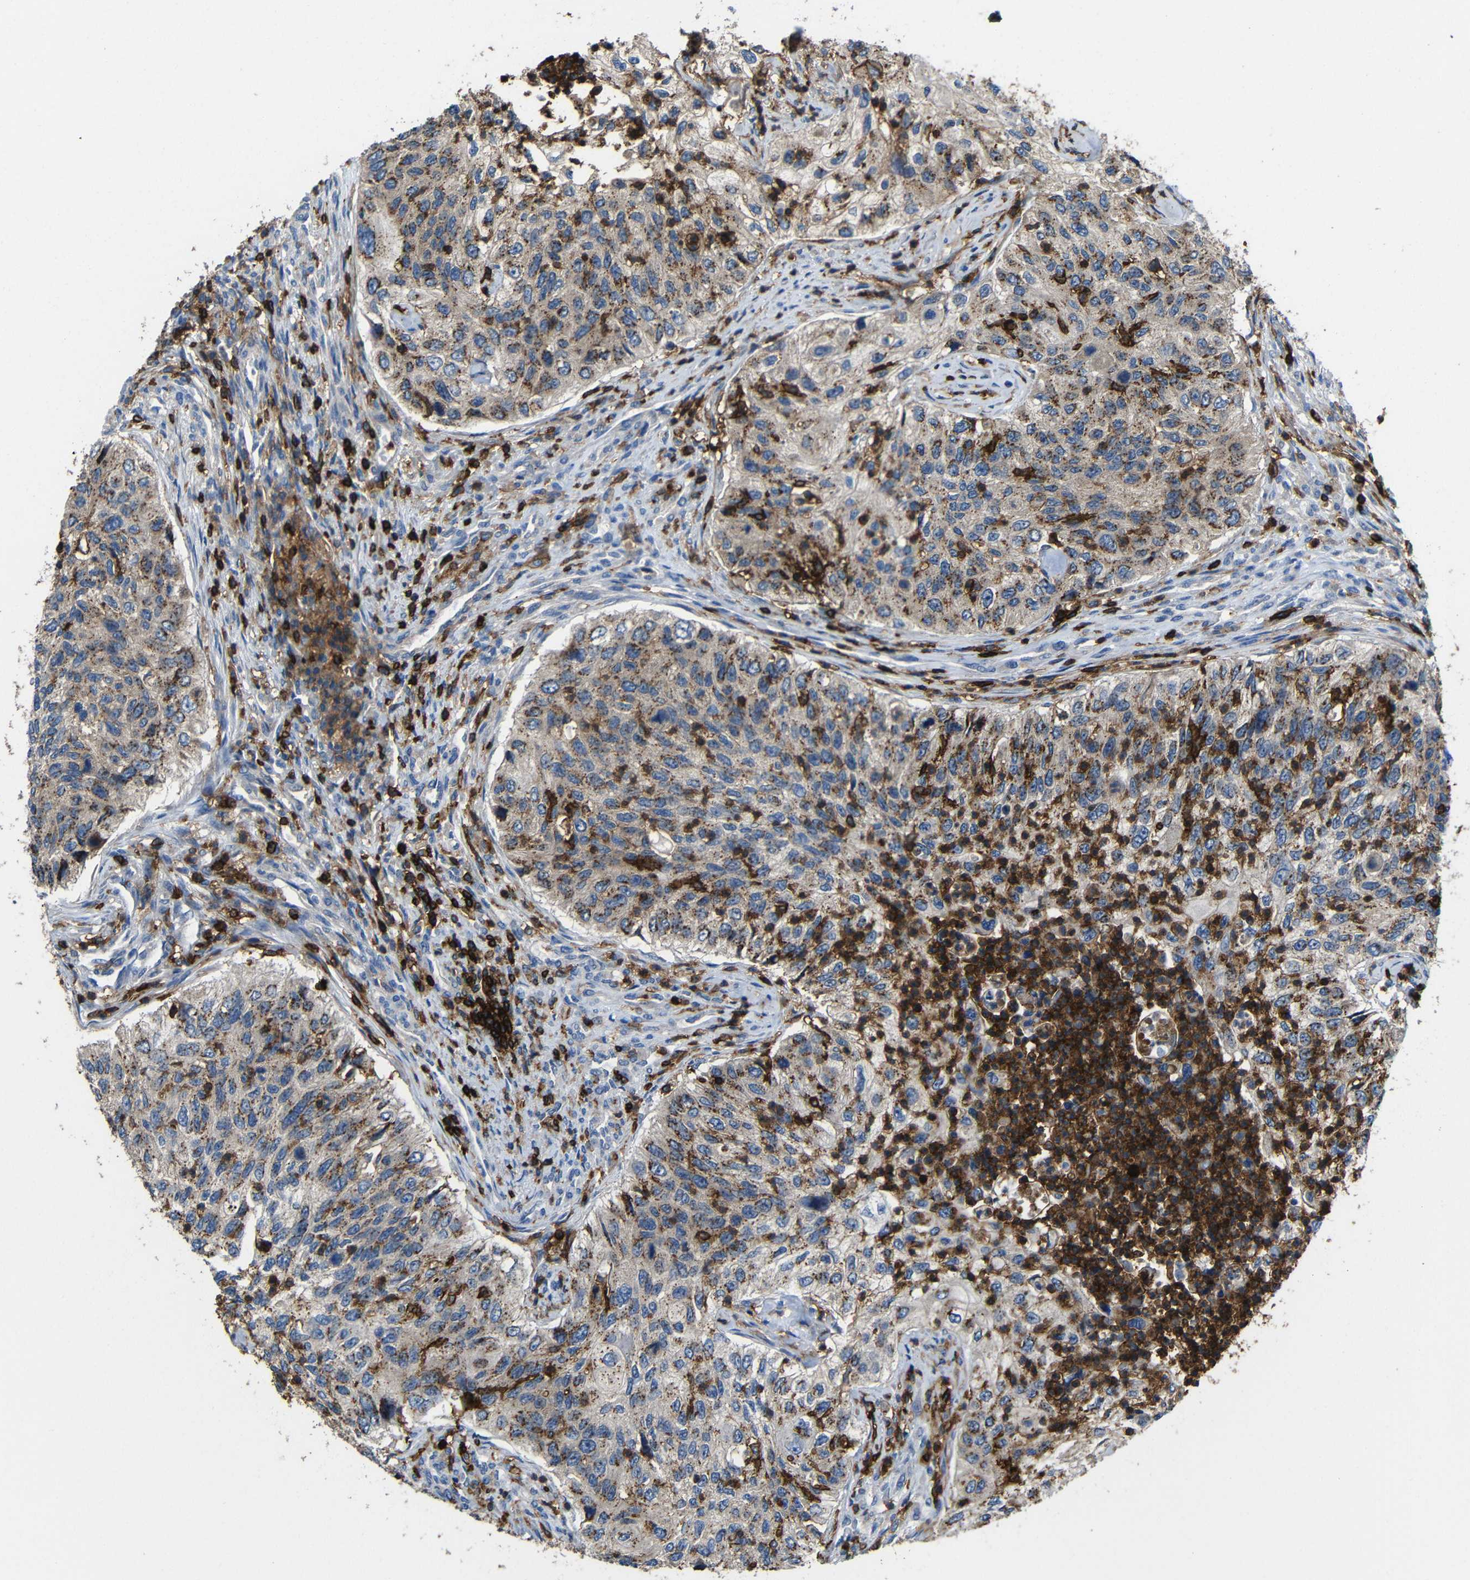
{"staining": {"intensity": "moderate", "quantity": ">75%", "location": "cytoplasmic/membranous"}, "tissue": "urothelial cancer", "cell_type": "Tumor cells", "image_type": "cancer", "snomed": [{"axis": "morphology", "description": "Urothelial carcinoma, High grade"}, {"axis": "topography", "description": "Urinary bladder"}], "caption": "An immunohistochemistry (IHC) micrograph of tumor tissue is shown. Protein staining in brown highlights moderate cytoplasmic/membranous positivity in urothelial carcinoma (high-grade) within tumor cells.", "gene": "P2RY12", "patient": {"sex": "female", "age": 60}}